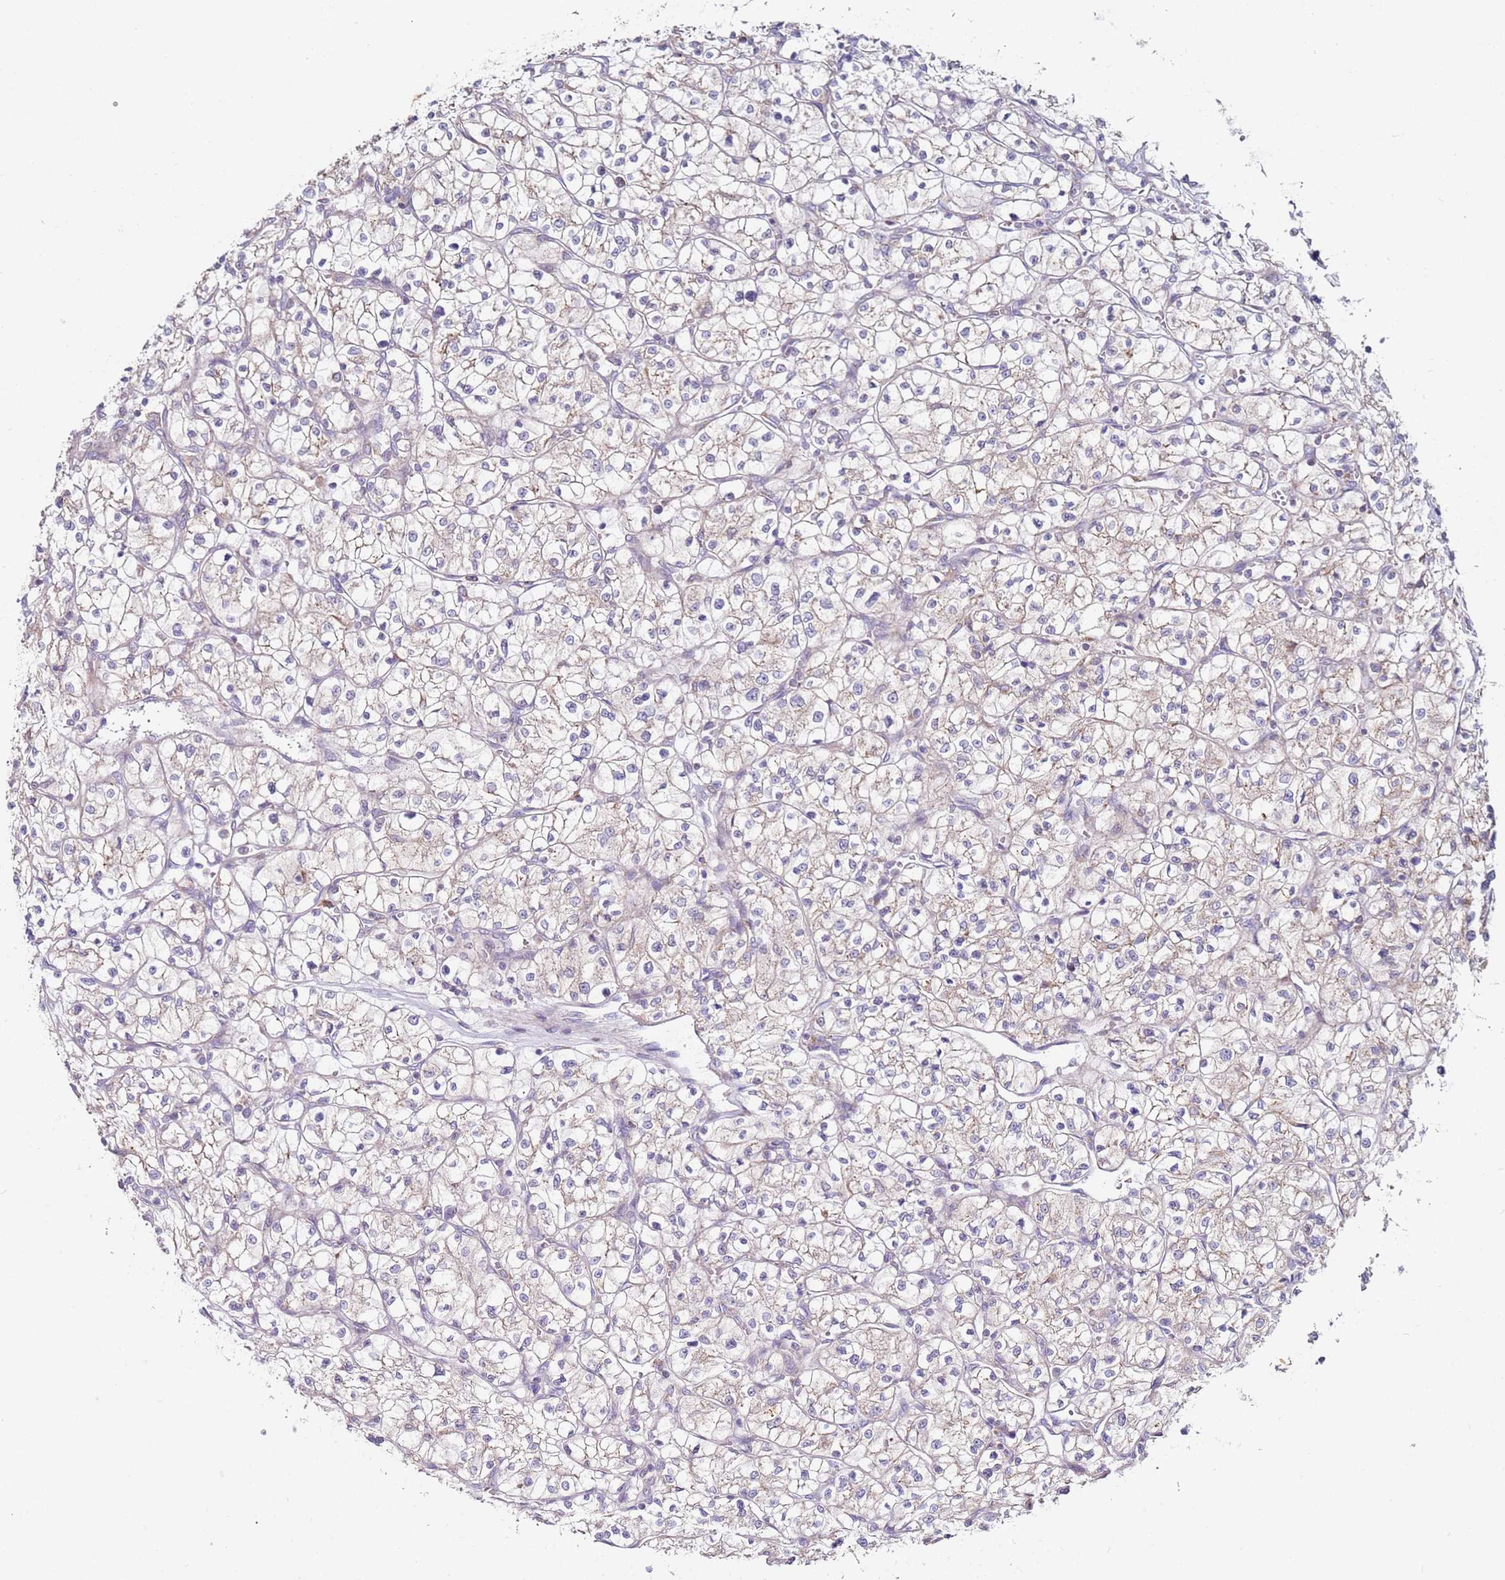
{"staining": {"intensity": "weak", "quantity": "25%-75%", "location": "cytoplasmic/membranous"}, "tissue": "renal cancer", "cell_type": "Tumor cells", "image_type": "cancer", "snomed": [{"axis": "morphology", "description": "Adenocarcinoma, NOS"}, {"axis": "topography", "description": "Kidney"}], "caption": "Immunohistochemistry of adenocarcinoma (renal) demonstrates low levels of weak cytoplasmic/membranous expression in about 25%-75% of tumor cells.", "gene": "CNOT9", "patient": {"sex": "female", "age": 64}}